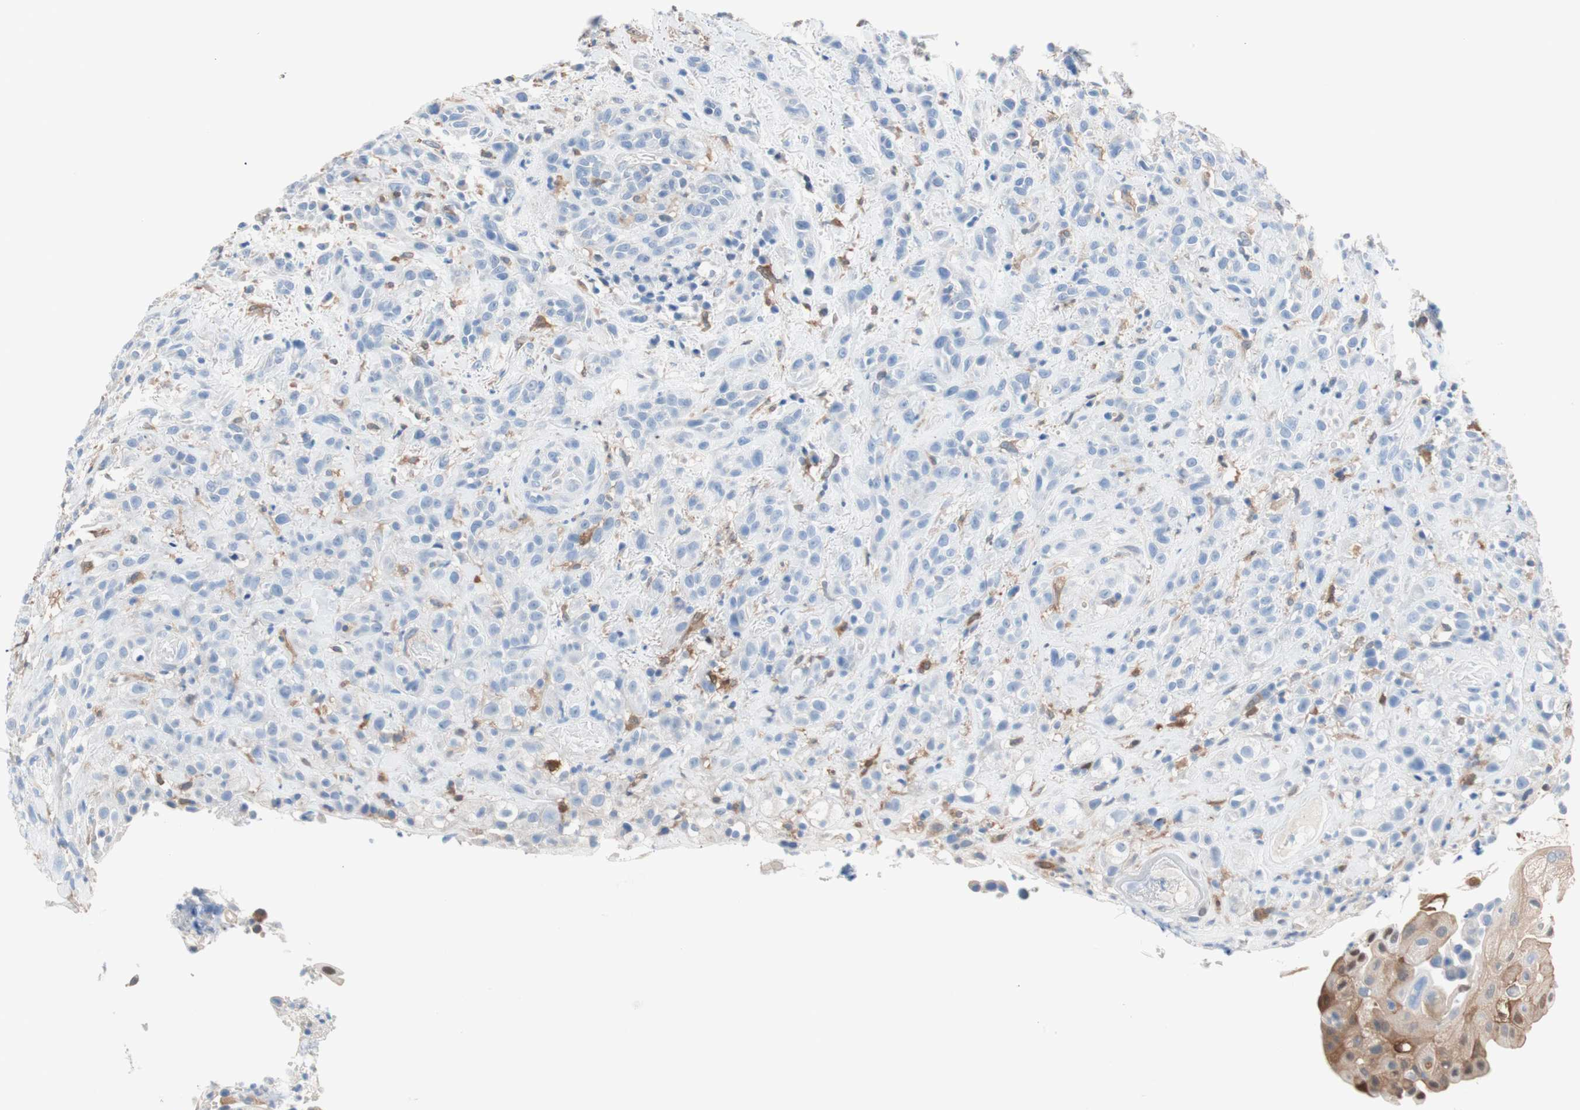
{"staining": {"intensity": "negative", "quantity": "none", "location": "none"}, "tissue": "head and neck cancer", "cell_type": "Tumor cells", "image_type": "cancer", "snomed": [{"axis": "morphology", "description": "Squamous cell carcinoma, NOS"}, {"axis": "topography", "description": "Head-Neck"}], "caption": "Head and neck cancer (squamous cell carcinoma) was stained to show a protein in brown. There is no significant expression in tumor cells.", "gene": "GLUL", "patient": {"sex": "male", "age": 62}}